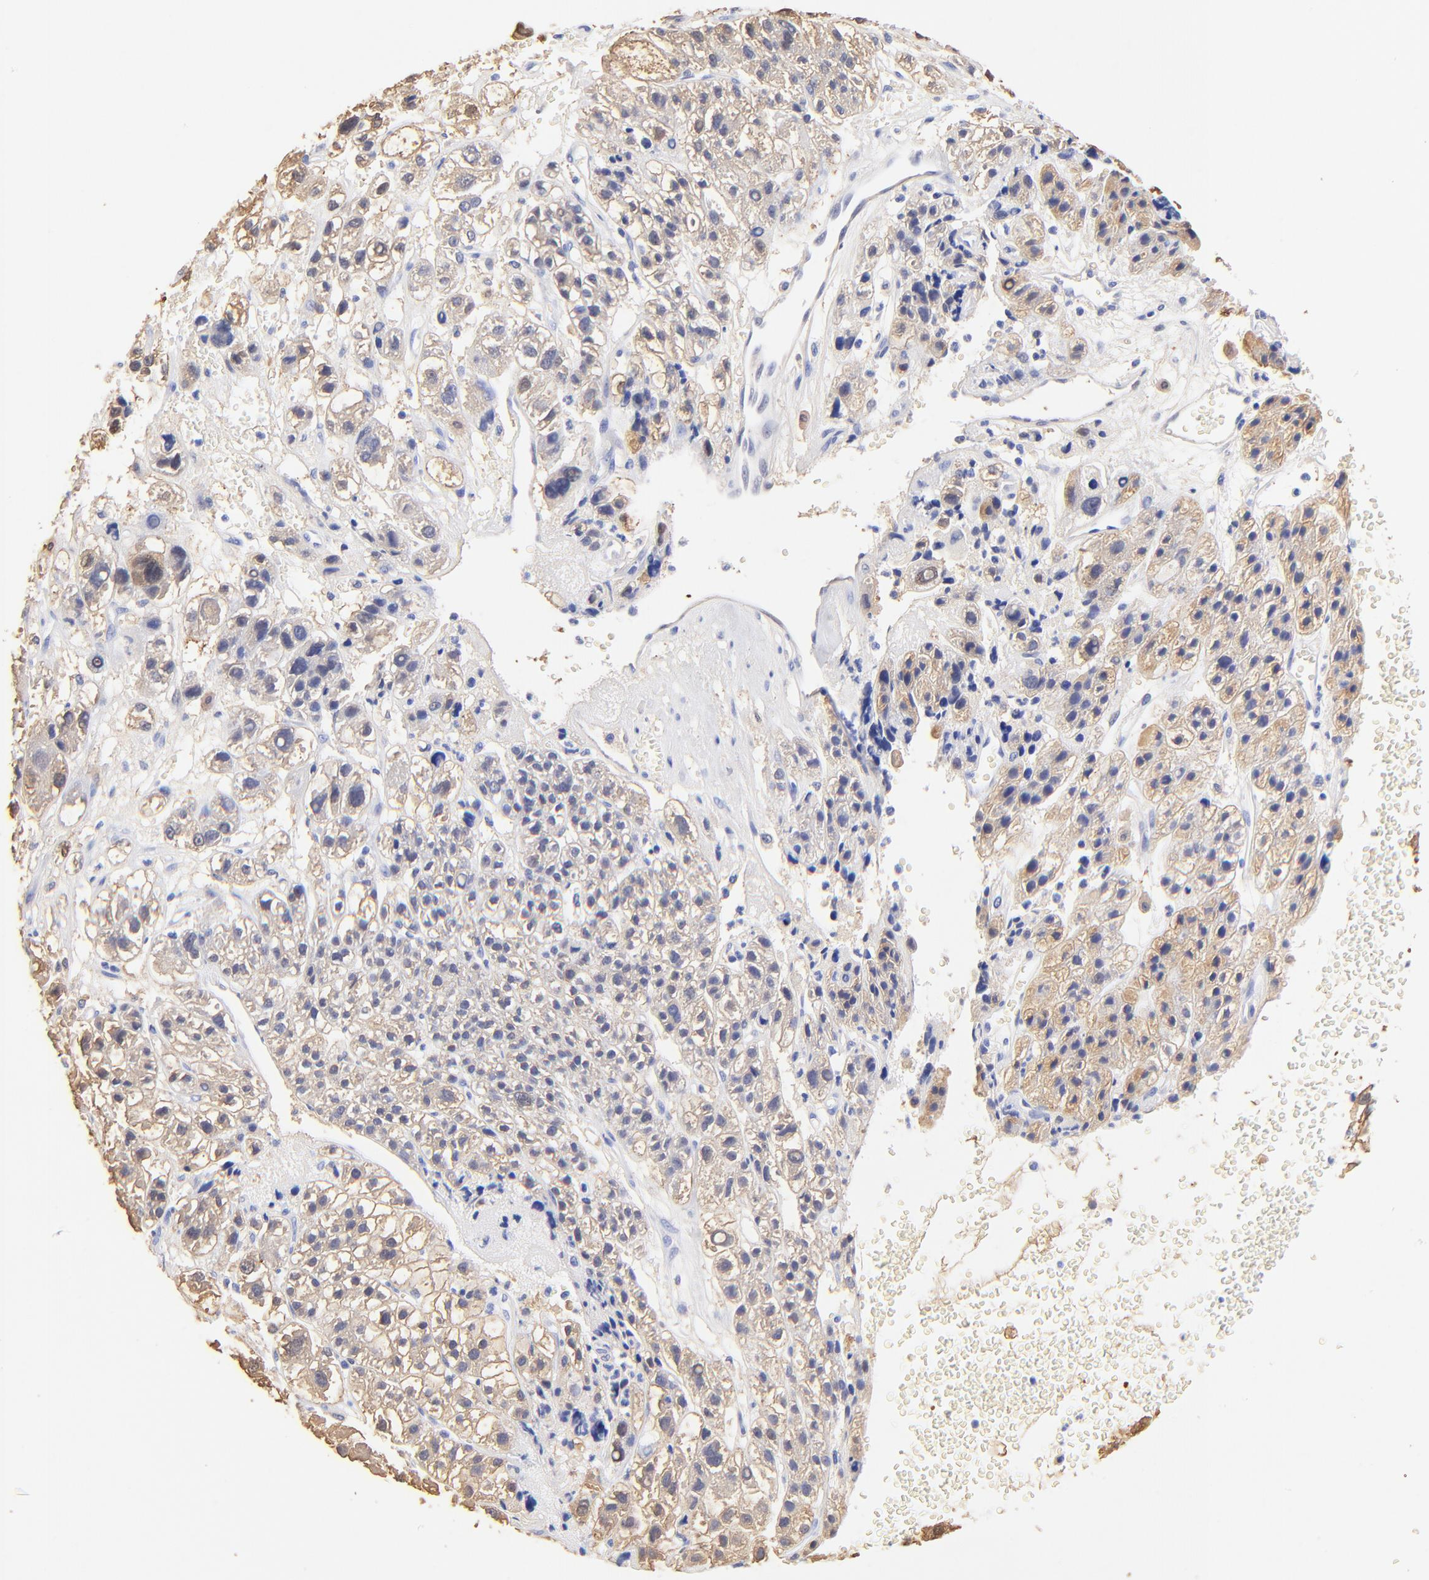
{"staining": {"intensity": "weak", "quantity": ">75%", "location": "cytoplasmic/membranous"}, "tissue": "liver cancer", "cell_type": "Tumor cells", "image_type": "cancer", "snomed": [{"axis": "morphology", "description": "Carcinoma, Hepatocellular, NOS"}, {"axis": "topography", "description": "Liver"}], "caption": "Immunohistochemical staining of human hepatocellular carcinoma (liver) shows low levels of weak cytoplasmic/membranous protein expression in approximately >75% of tumor cells.", "gene": "ALDH1A1", "patient": {"sex": "female", "age": 85}}